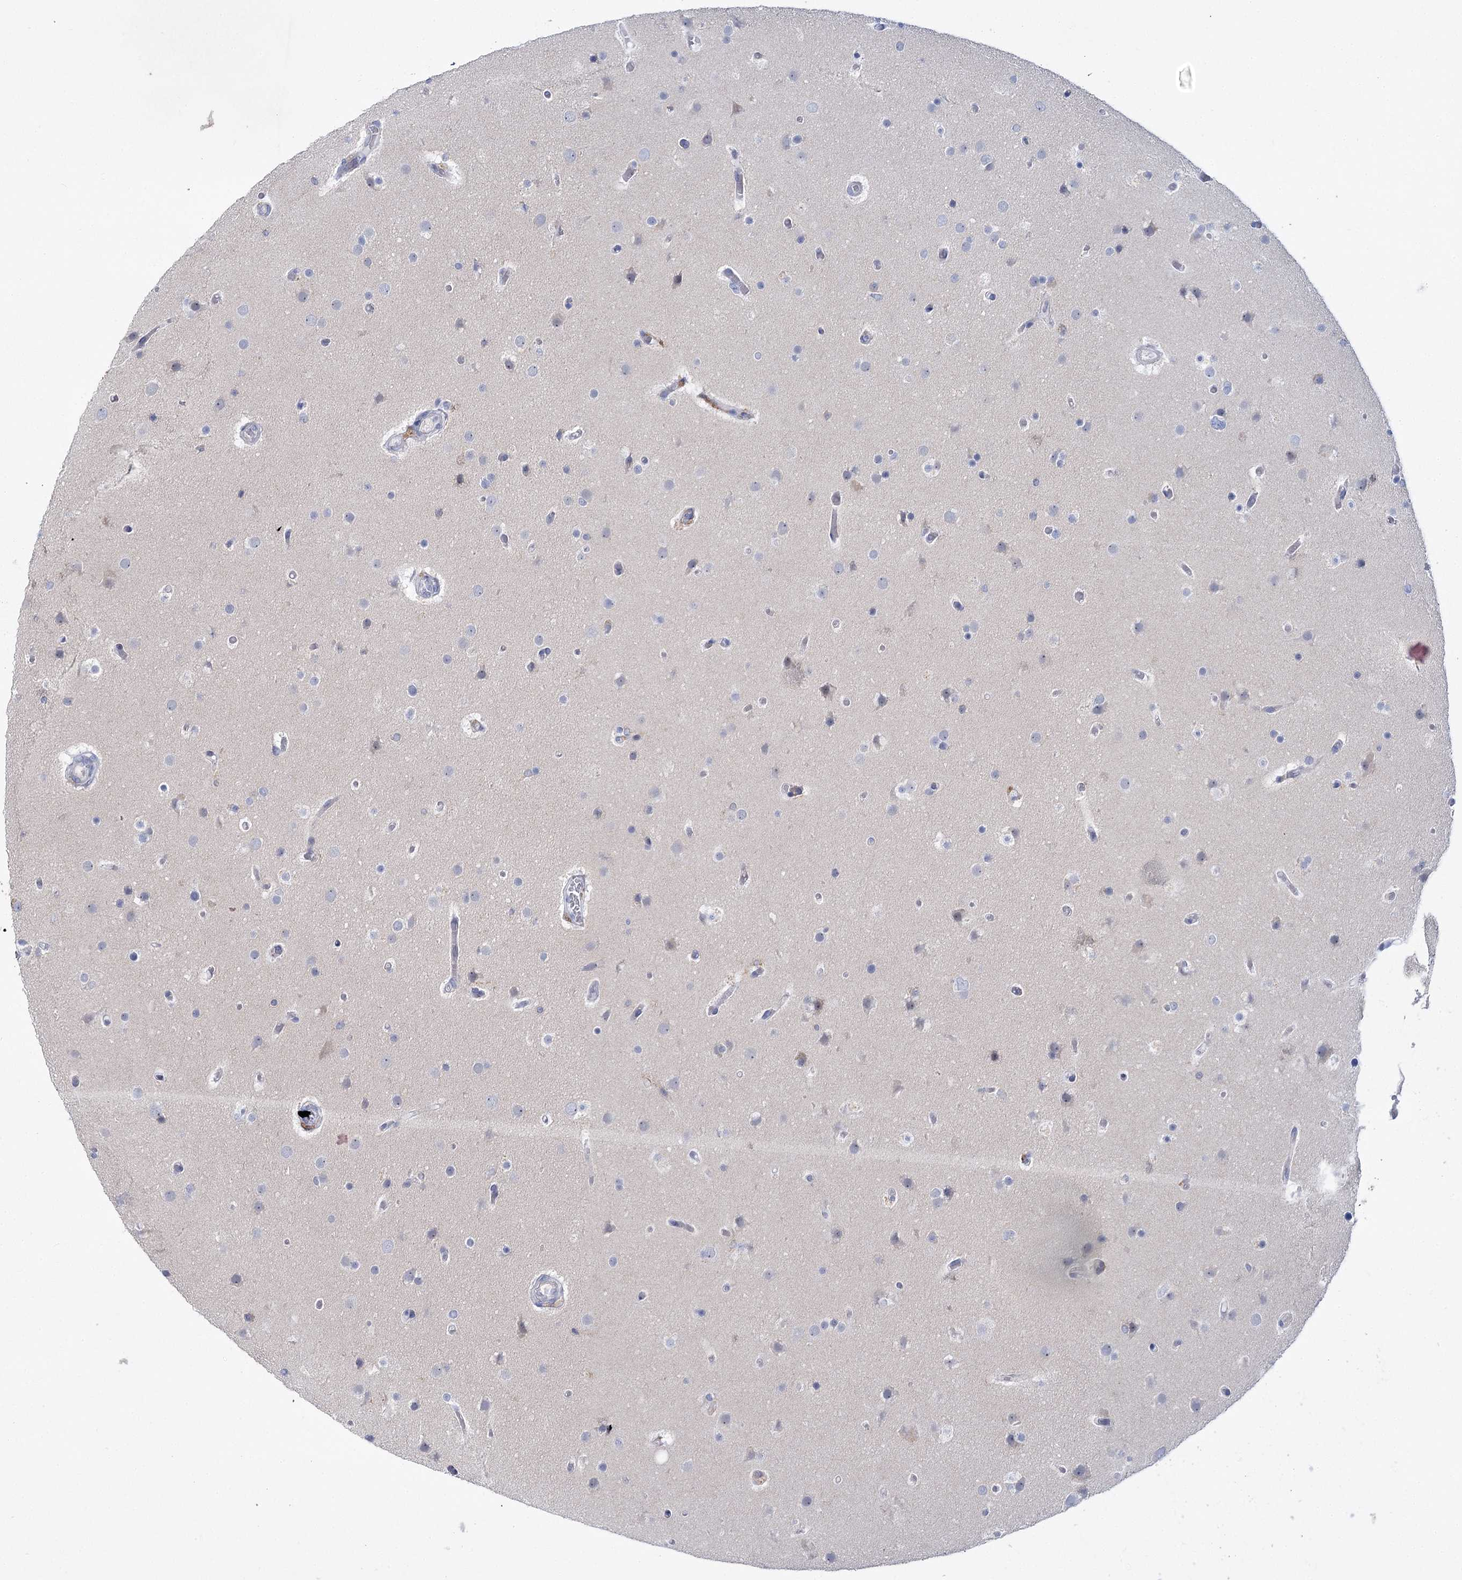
{"staining": {"intensity": "negative", "quantity": "none", "location": "none"}, "tissue": "glioma", "cell_type": "Tumor cells", "image_type": "cancer", "snomed": [{"axis": "morphology", "description": "Glioma, malignant, High grade"}, {"axis": "topography", "description": "Cerebral cortex"}], "caption": "This is an immunohistochemistry photomicrograph of human malignant high-grade glioma. There is no staining in tumor cells.", "gene": "PIWIL4", "patient": {"sex": "female", "age": 36}}